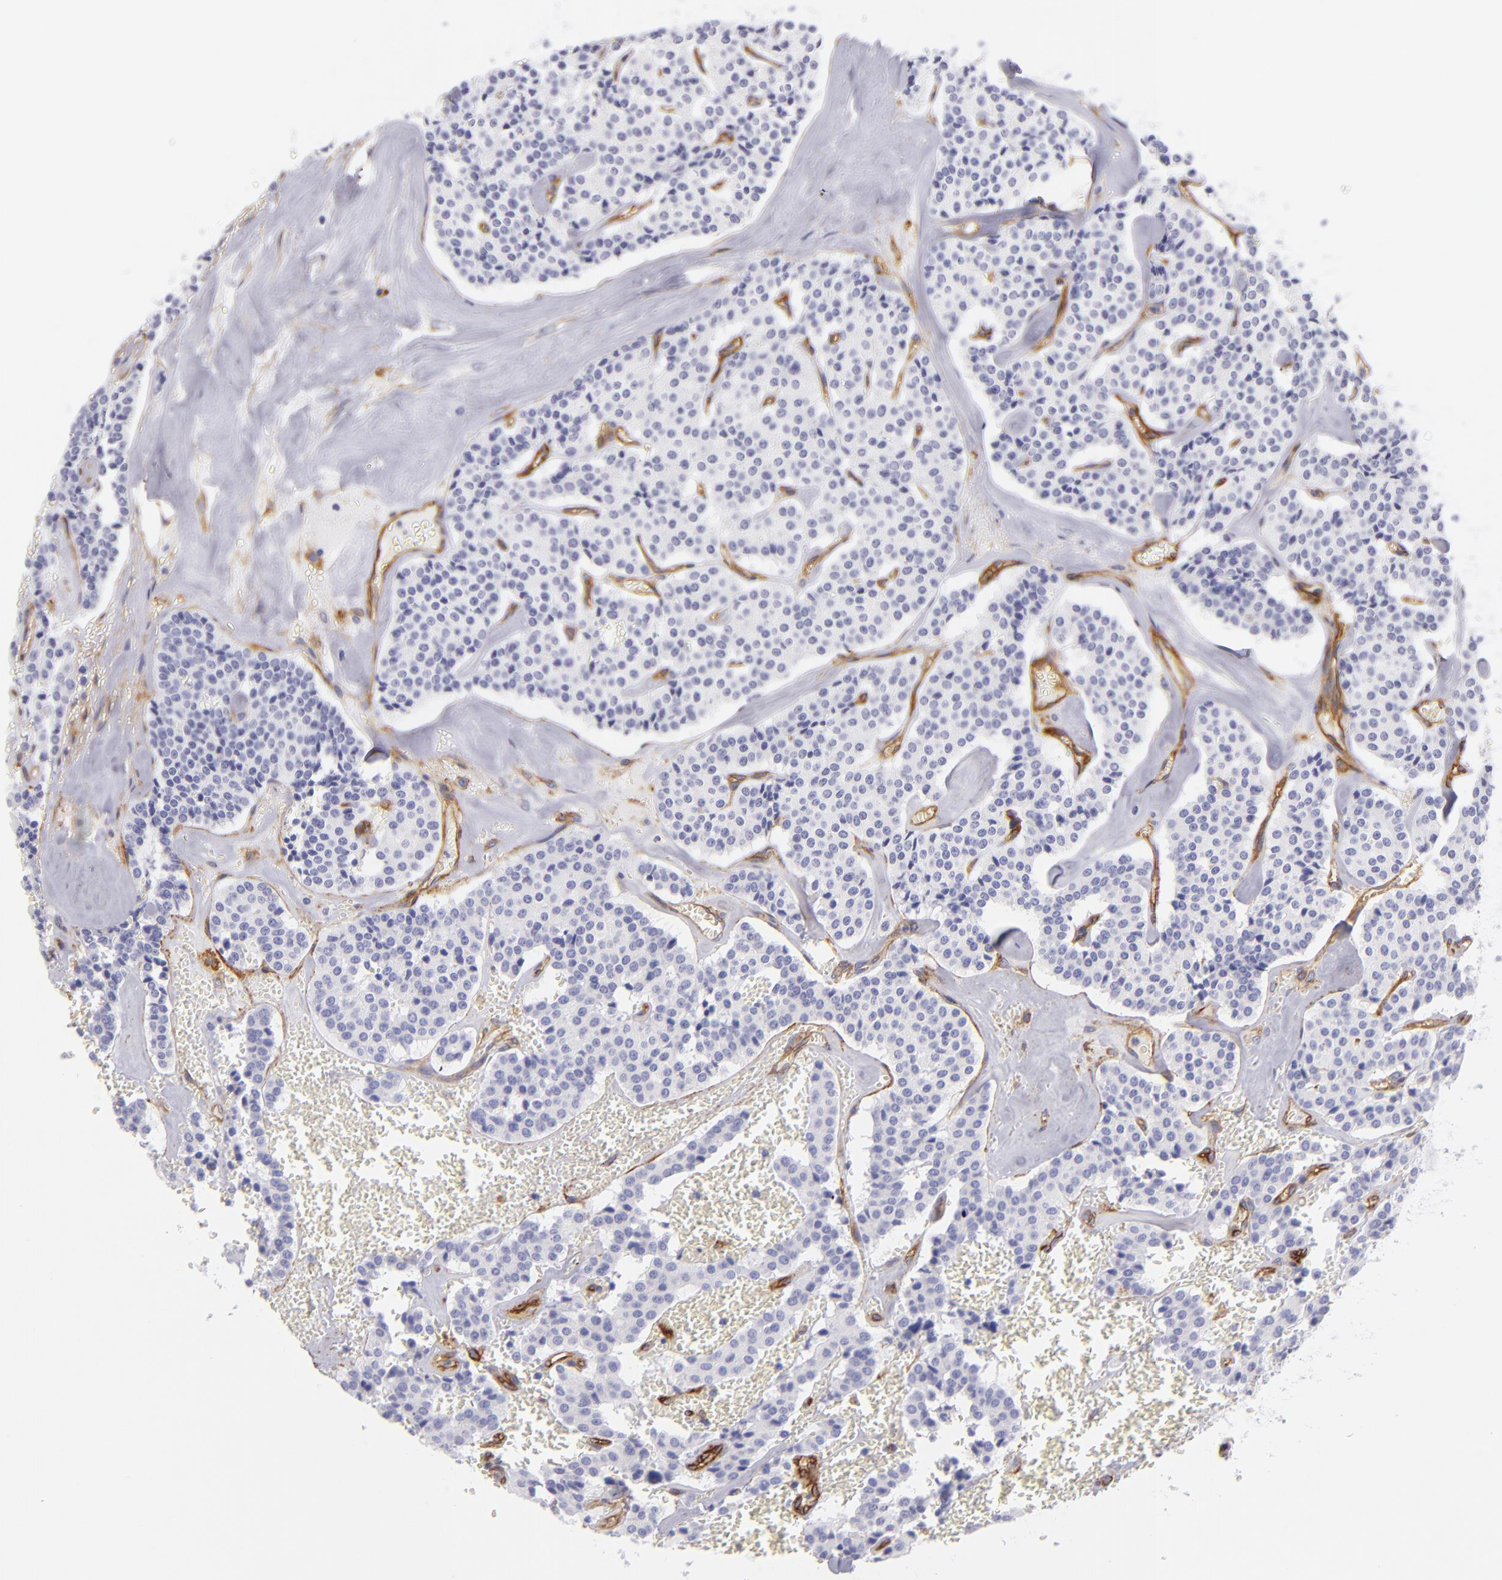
{"staining": {"intensity": "negative", "quantity": "none", "location": "none"}, "tissue": "carcinoid", "cell_type": "Tumor cells", "image_type": "cancer", "snomed": [{"axis": "morphology", "description": "Carcinoid, malignant, NOS"}, {"axis": "topography", "description": "Bronchus"}], "caption": "DAB immunohistochemical staining of malignant carcinoid shows no significant positivity in tumor cells.", "gene": "ENTPD1", "patient": {"sex": "male", "age": 55}}